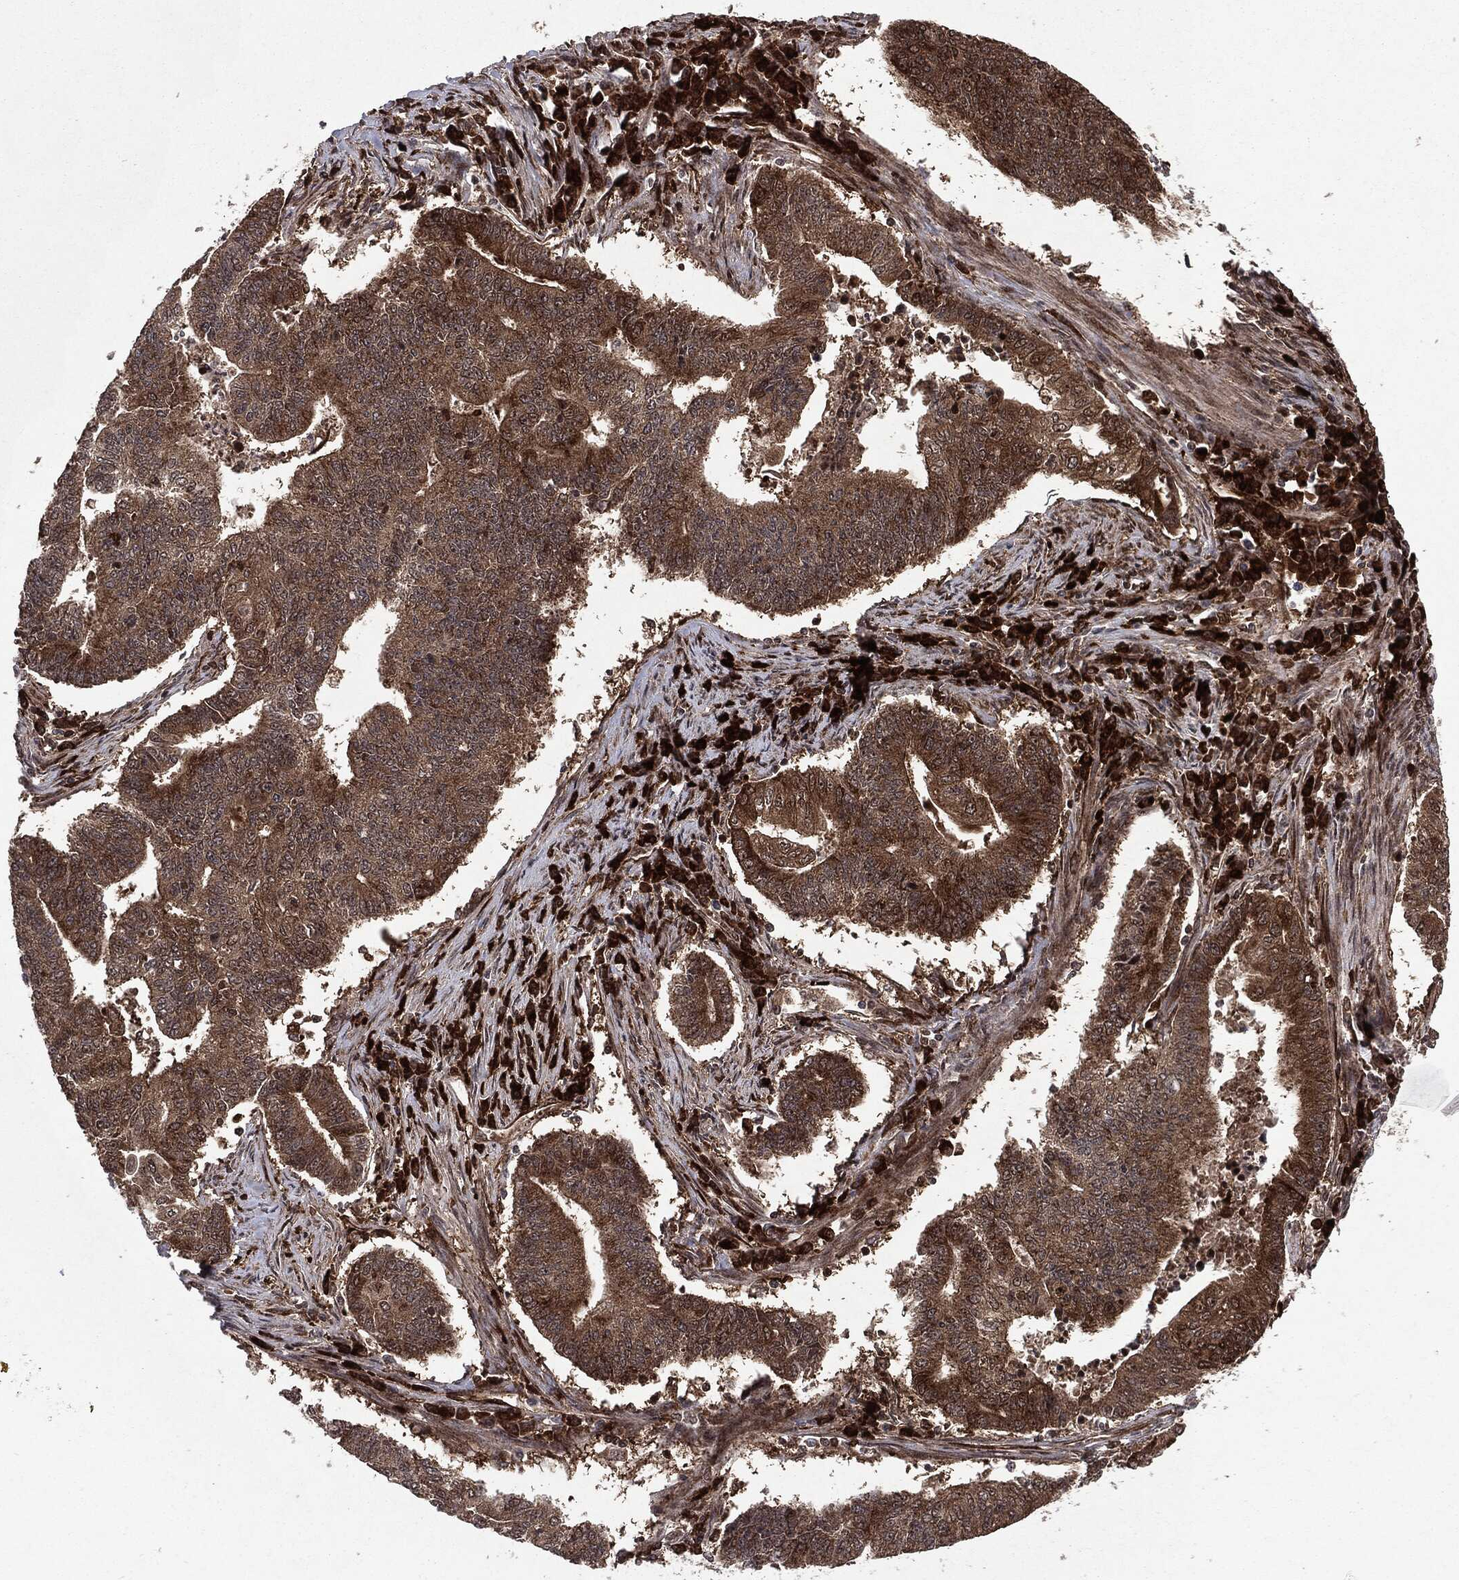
{"staining": {"intensity": "moderate", "quantity": ">75%", "location": "cytoplasmic/membranous"}, "tissue": "endometrial cancer", "cell_type": "Tumor cells", "image_type": "cancer", "snomed": [{"axis": "morphology", "description": "Adenocarcinoma, NOS"}, {"axis": "topography", "description": "Uterus"}, {"axis": "topography", "description": "Endometrium"}], "caption": "This photomicrograph displays endometrial adenocarcinoma stained with immunohistochemistry to label a protein in brown. The cytoplasmic/membranous of tumor cells show moderate positivity for the protein. Nuclei are counter-stained blue.", "gene": "OTUB1", "patient": {"sex": "female", "age": 54}}